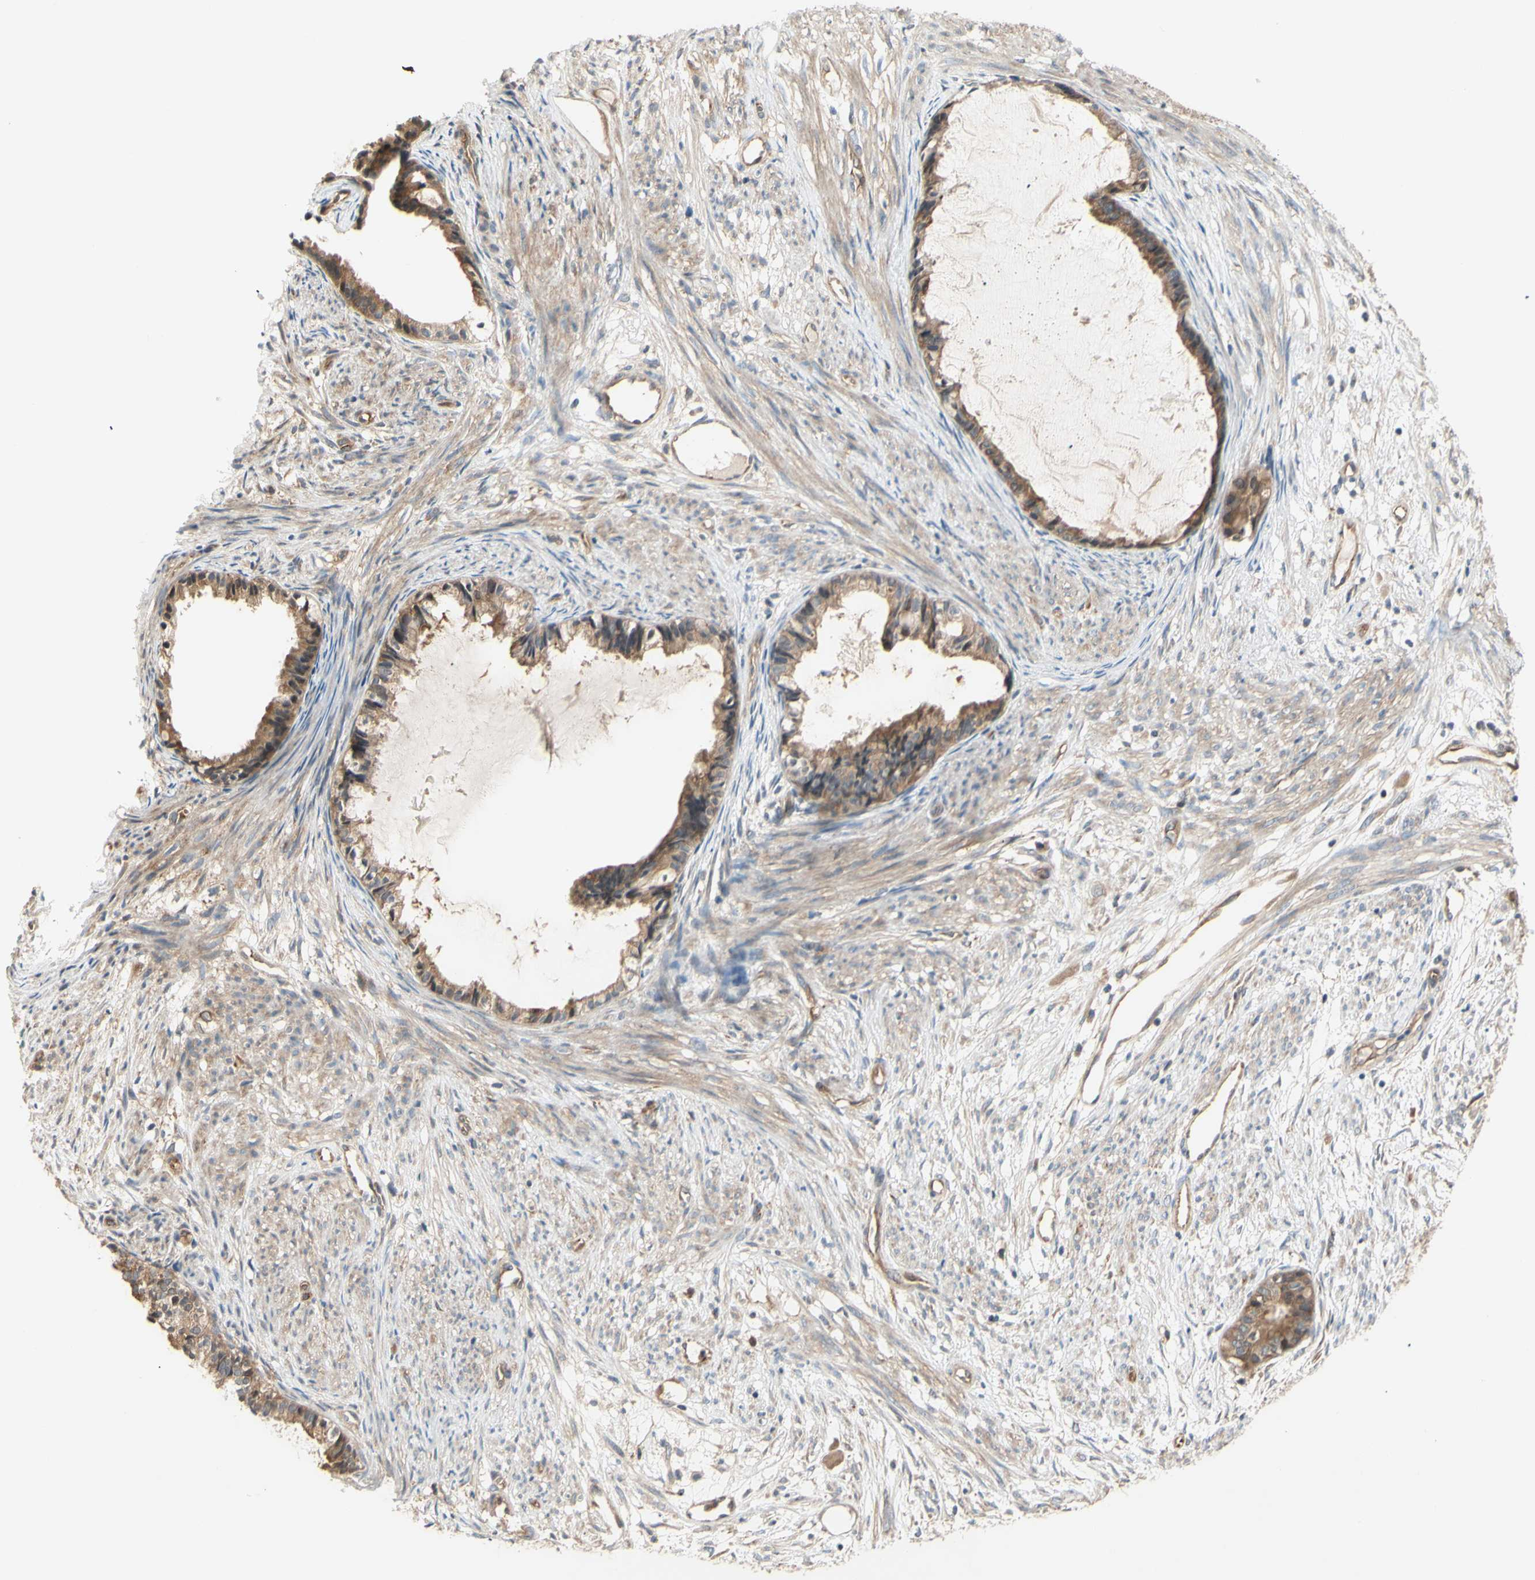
{"staining": {"intensity": "moderate", "quantity": ">75%", "location": "cytoplasmic/membranous"}, "tissue": "cervical cancer", "cell_type": "Tumor cells", "image_type": "cancer", "snomed": [{"axis": "morphology", "description": "Normal tissue, NOS"}, {"axis": "morphology", "description": "Adenocarcinoma, NOS"}, {"axis": "topography", "description": "Cervix"}, {"axis": "topography", "description": "Endometrium"}], "caption": "Protein expression analysis of human cervical cancer reveals moderate cytoplasmic/membranous staining in approximately >75% of tumor cells.", "gene": "DYNLRB1", "patient": {"sex": "female", "age": 86}}